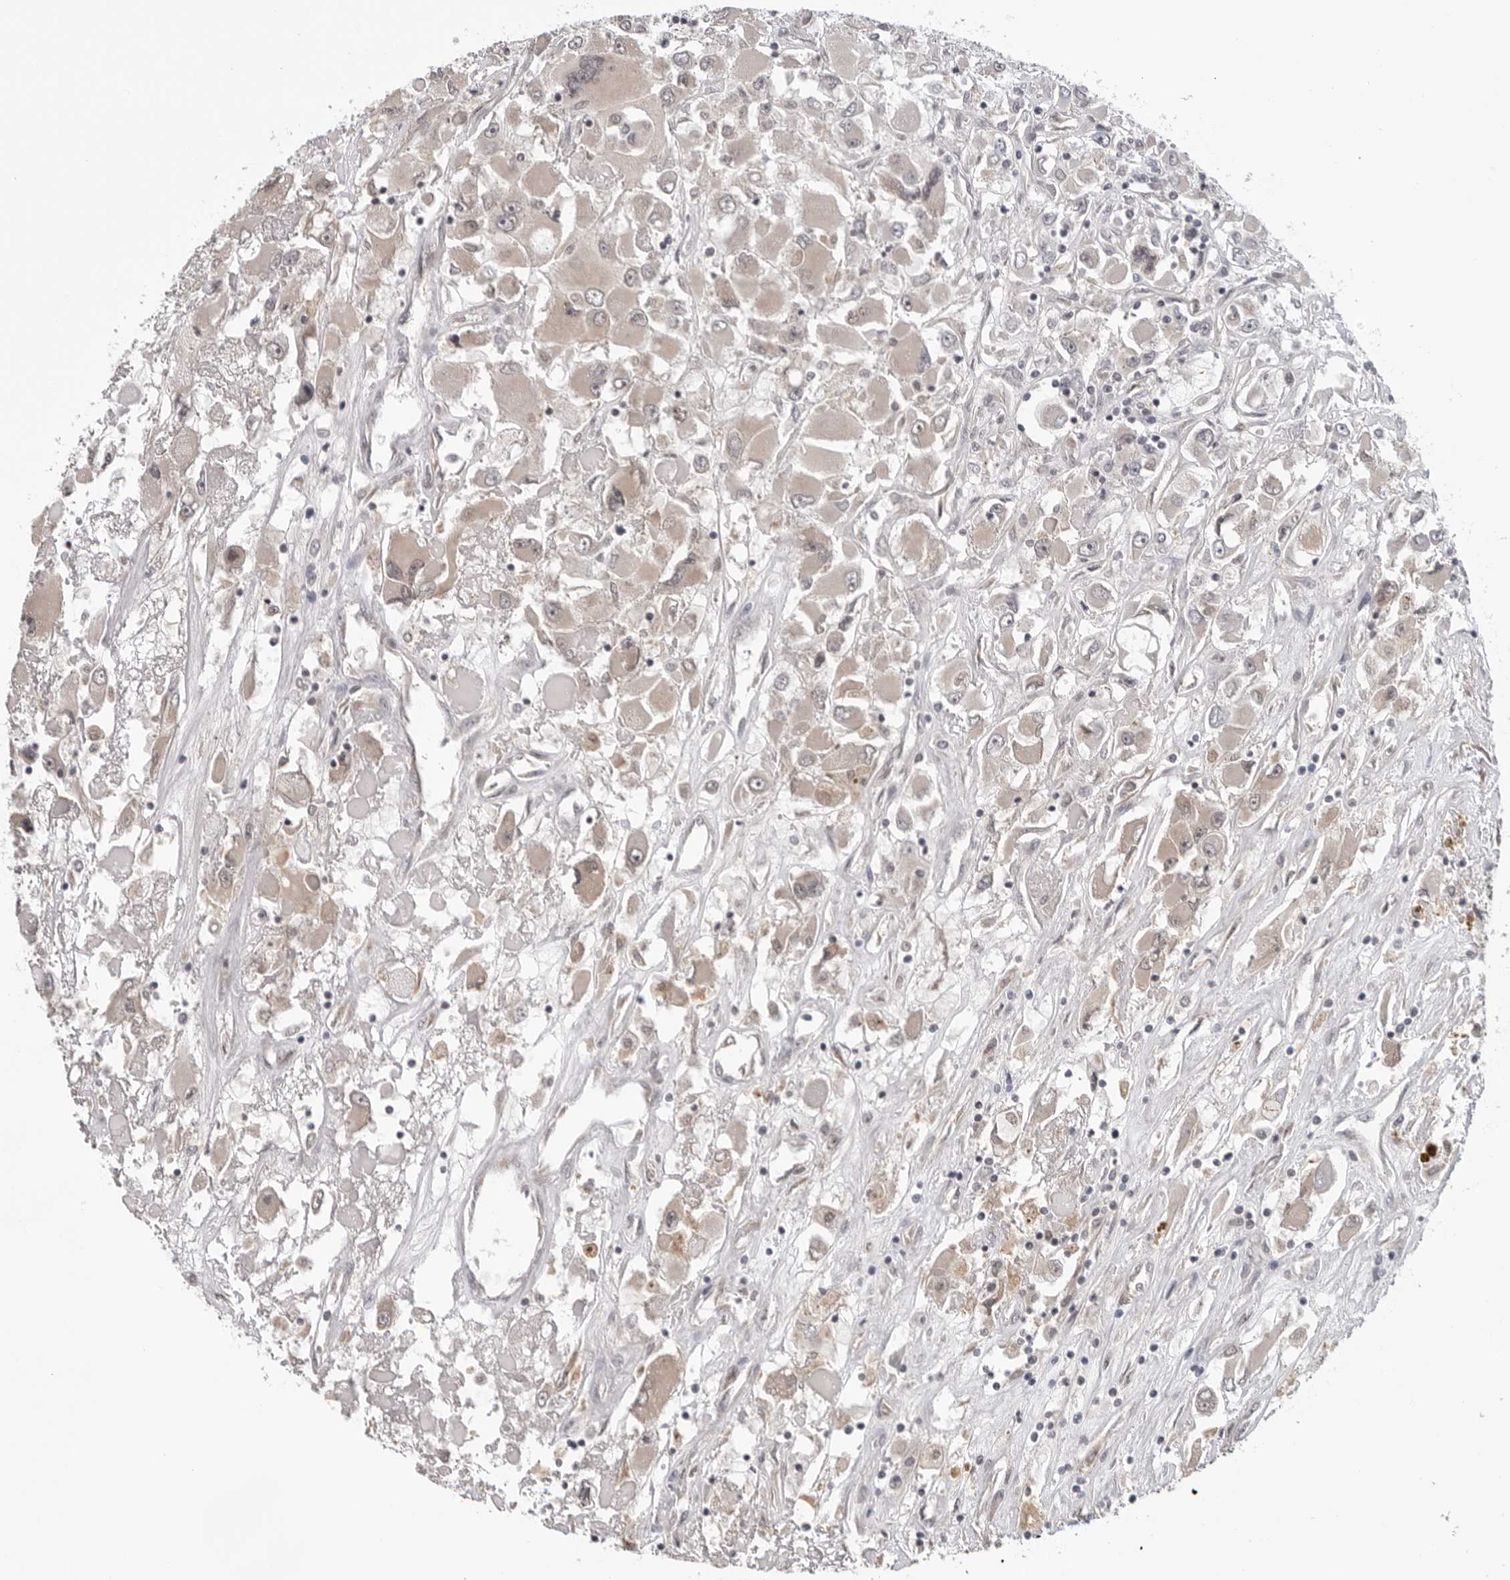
{"staining": {"intensity": "negative", "quantity": "none", "location": "none"}, "tissue": "renal cancer", "cell_type": "Tumor cells", "image_type": "cancer", "snomed": [{"axis": "morphology", "description": "Adenocarcinoma, NOS"}, {"axis": "topography", "description": "Kidney"}], "caption": "IHC of renal cancer (adenocarcinoma) reveals no staining in tumor cells.", "gene": "CDK20", "patient": {"sex": "female", "age": 52}}